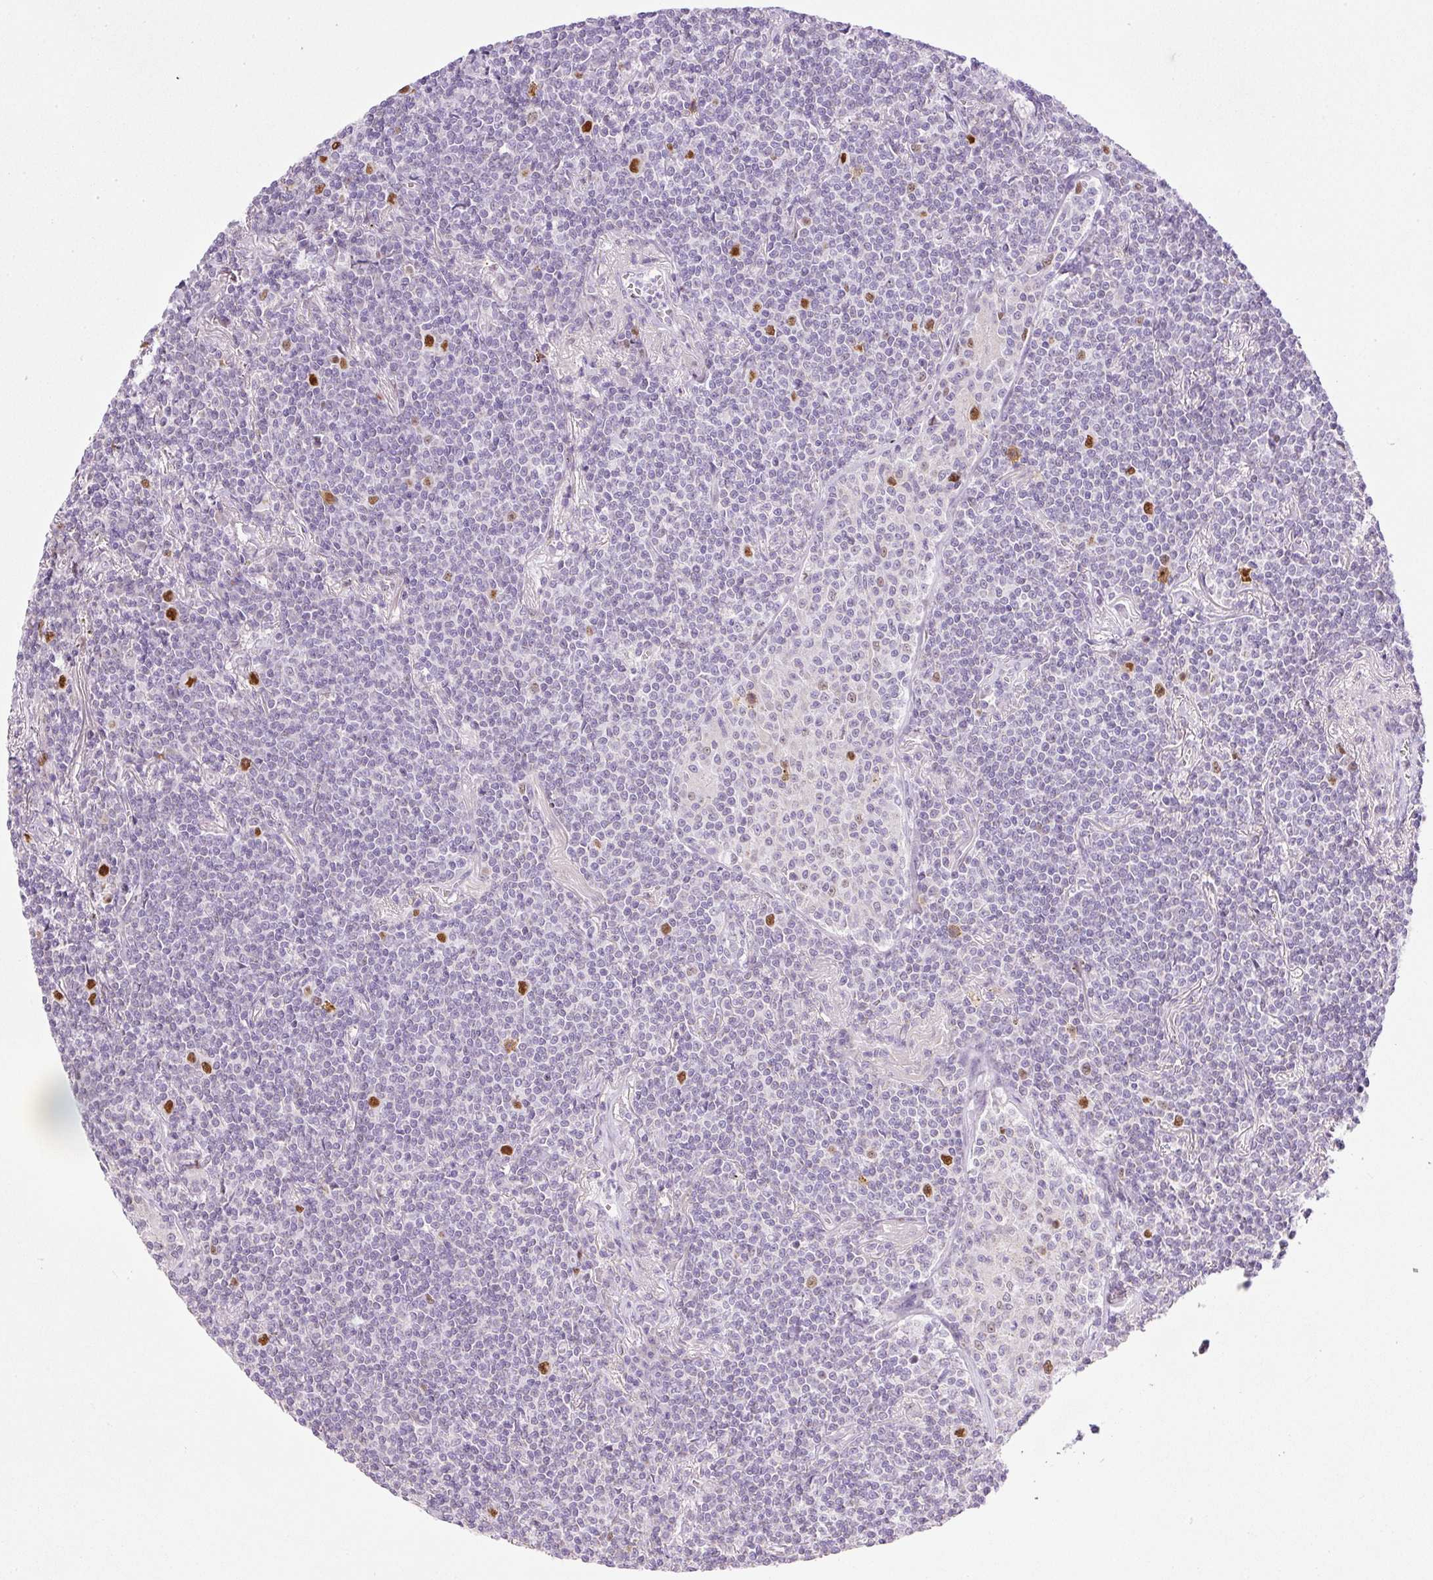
{"staining": {"intensity": "moderate", "quantity": "<25%", "location": "nuclear"}, "tissue": "lymphoma", "cell_type": "Tumor cells", "image_type": "cancer", "snomed": [{"axis": "morphology", "description": "Malignant lymphoma, non-Hodgkin's type, Low grade"}, {"axis": "topography", "description": "Lung"}], "caption": "Protein analysis of lymphoma tissue displays moderate nuclear staining in about <25% of tumor cells. (DAB IHC, brown staining for protein, blue staining for nuclei).", "gene": "KPNA2", "patient": {"sex": "female", "age": 71}}